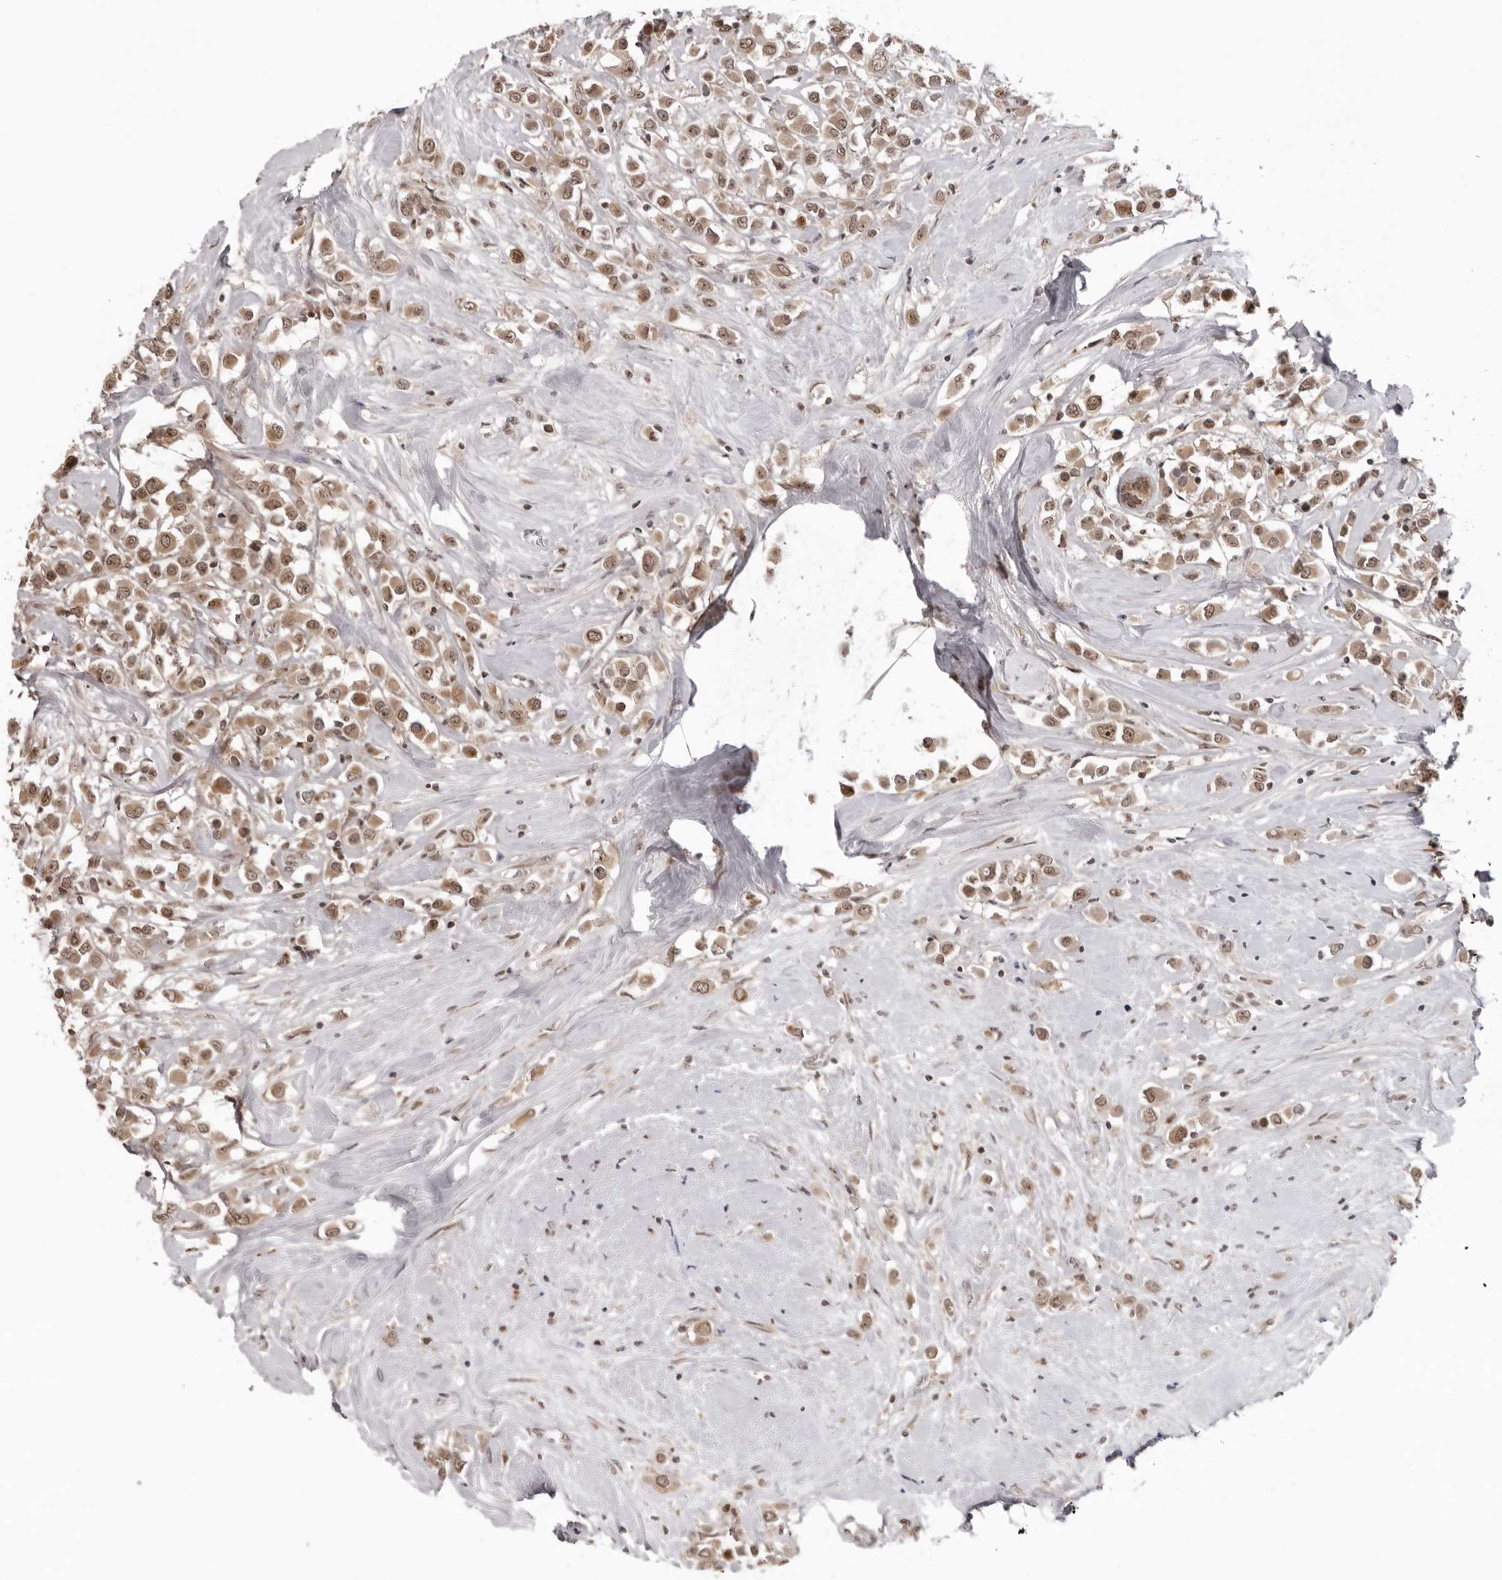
{"staining": {"intensity": "moderate", "quantity": ">75%", "location": "cytoplasmic/membranous,nuclear"}, "tissue": "breast cancer", "cell_type": "Tumor cells", "image_type": "cancer", "snomed": [{"axis": "morphology", "description": "Duct carcinoma"}, {"axis": "topography", "description": "Breast"}], "caption": "Infiltrating ductal carcinoma (breast) was stained to show a protein in brown. There is medium levels of moderate cytoplasmic/membranous and nuclear positivity in about >75% of tumor cells.", "gene": "EXOSC10", "patient": {"sex": "female", "age": 61}}